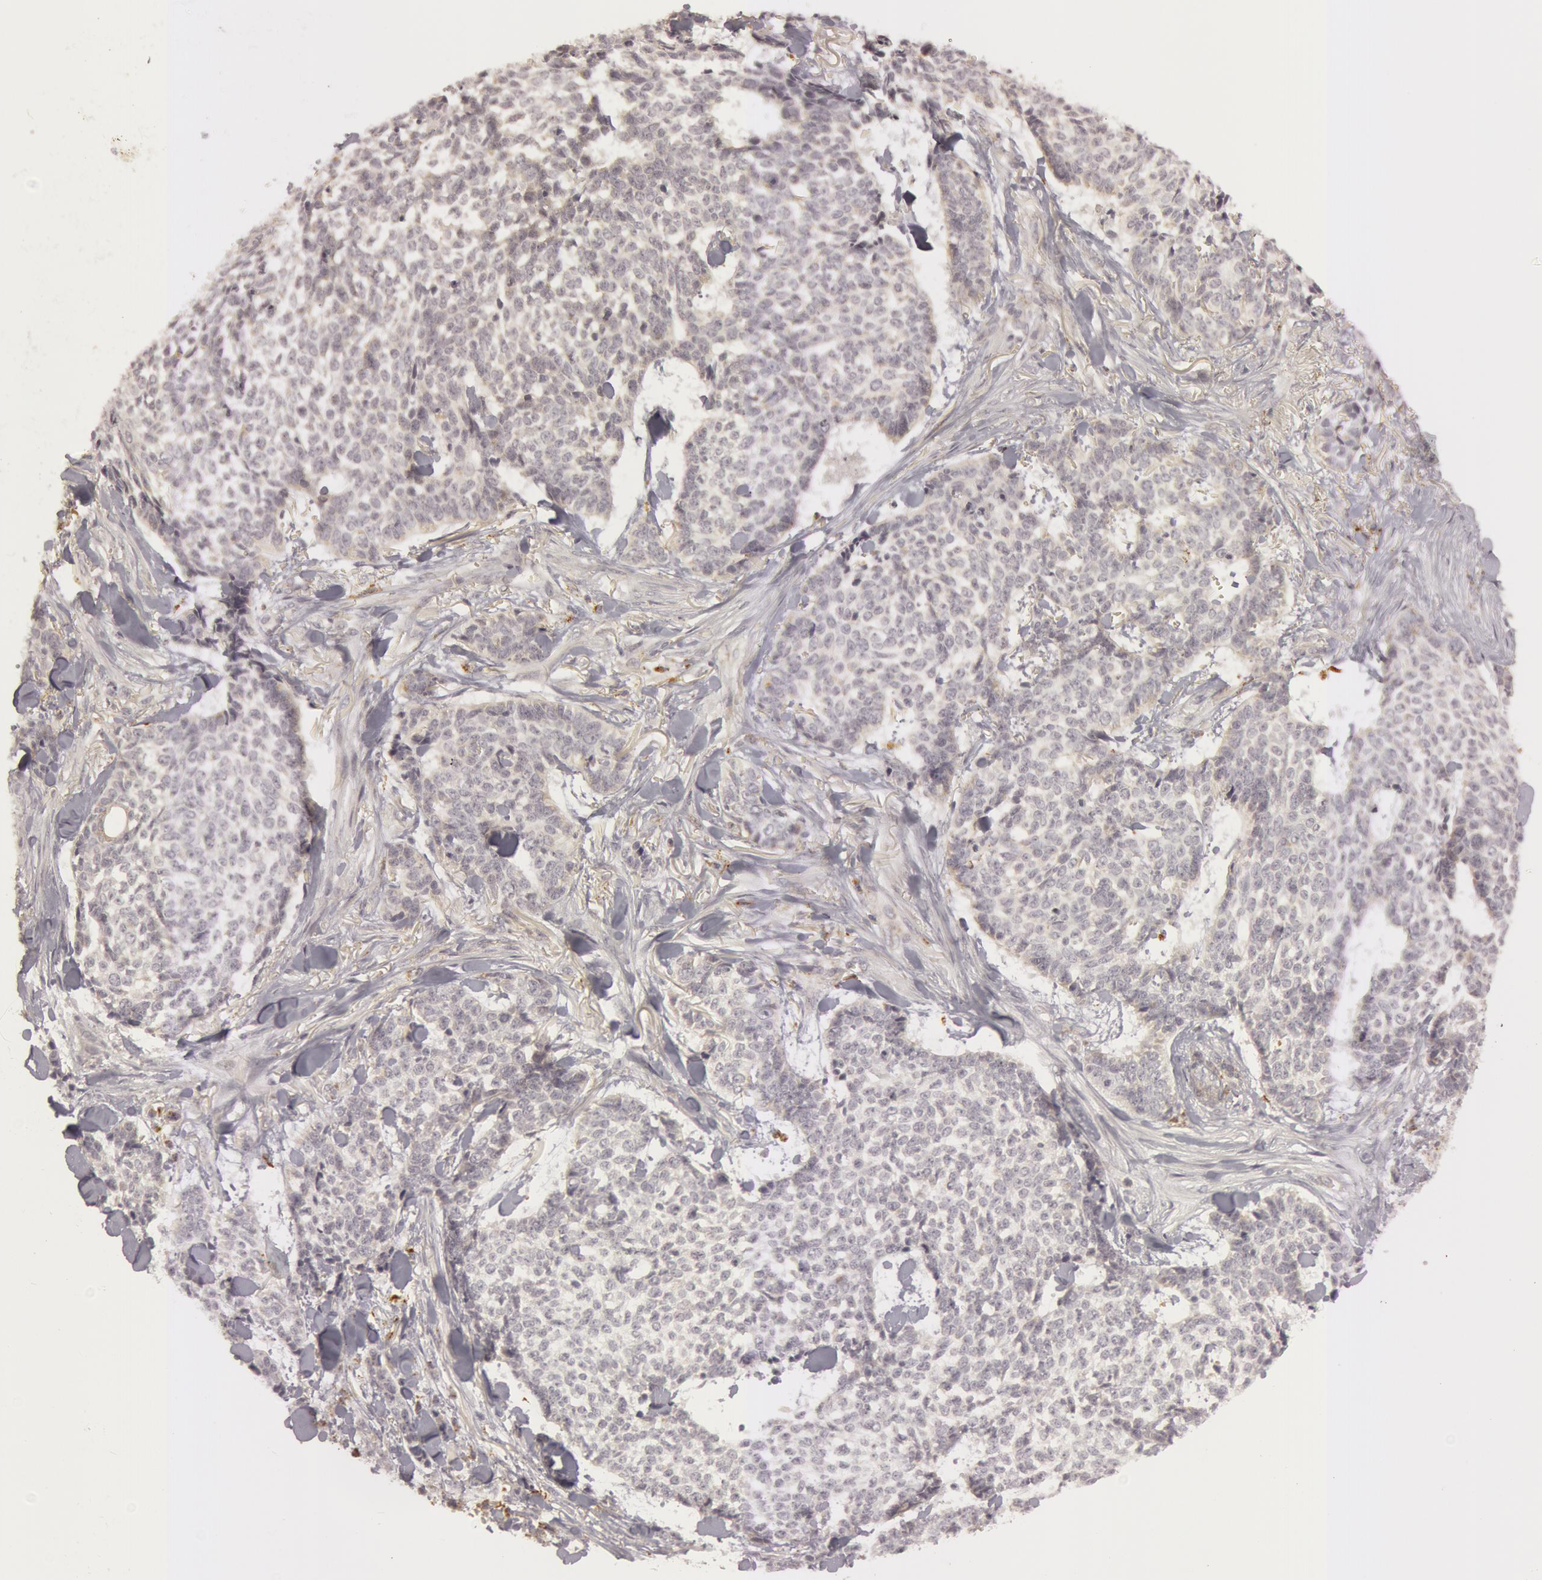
{"staining": {"intensity": "weak", "quantity": ">75%", "location": "cytoplasmic/membranous"}, "tissue": "skin cancer", "cell_type": "Tumor cells", "image_type": "cancer", "snomed": [{"axis": "morphology", "description": "Basal cell carcinoma"}, {"axis": "topography", "description": "Skin"}], "caption": "The micrograph demonstrates staining of skin basal cell carcinoma, revealing weak cytoplasmic/membranous protein positivity (brown color) within tumor cells. (DAB (3,3'-diaminobenzidine) IHC with brightfield microscopy, high magnification).", "gene": "C7", "patient": {"sex": "female", "age": 89}}